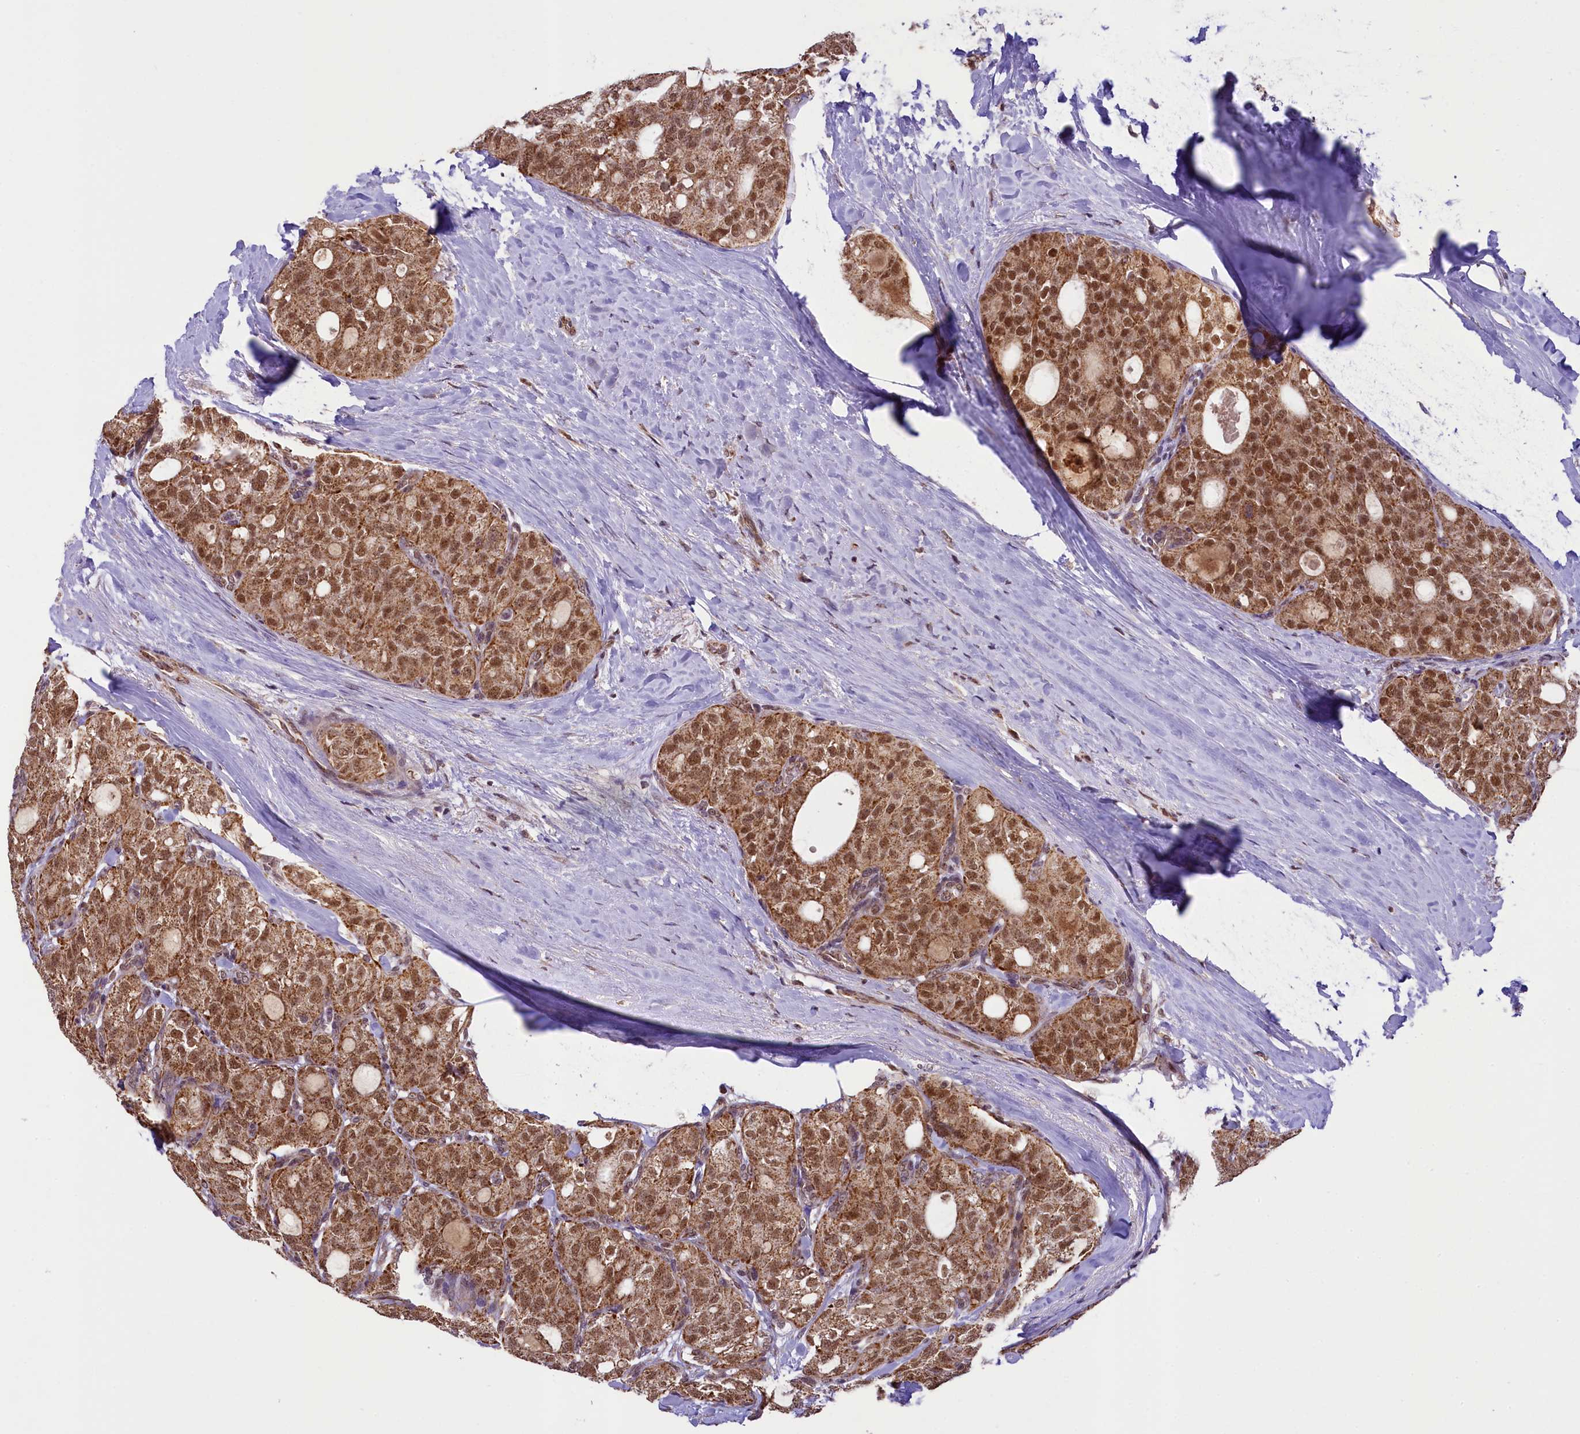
{"staining": {"intensity": "moderate", "quantity": ">75%", "location": "cytoplasmic/membranous,nuclear"}, "tissue": "thyroid cancer", "cell_type": "Tumor cells", "image_type": "cancer", "snomed": [{"axis": "morphology", "description": "Follicular adenoma carcinoma, NOS"}, {"axis": "topography", "description": "Thyroid gland"}], "caption": "Follicular adenoma carcinoma (thyroid) stained with immunohistochemistry (IHC) reveals moderate cytoplasmic/membranous and nuclear expression in approximately >75% of tumor cells.", "gene": "PAF1", "patient": {"sex": "male", "age": 75}}